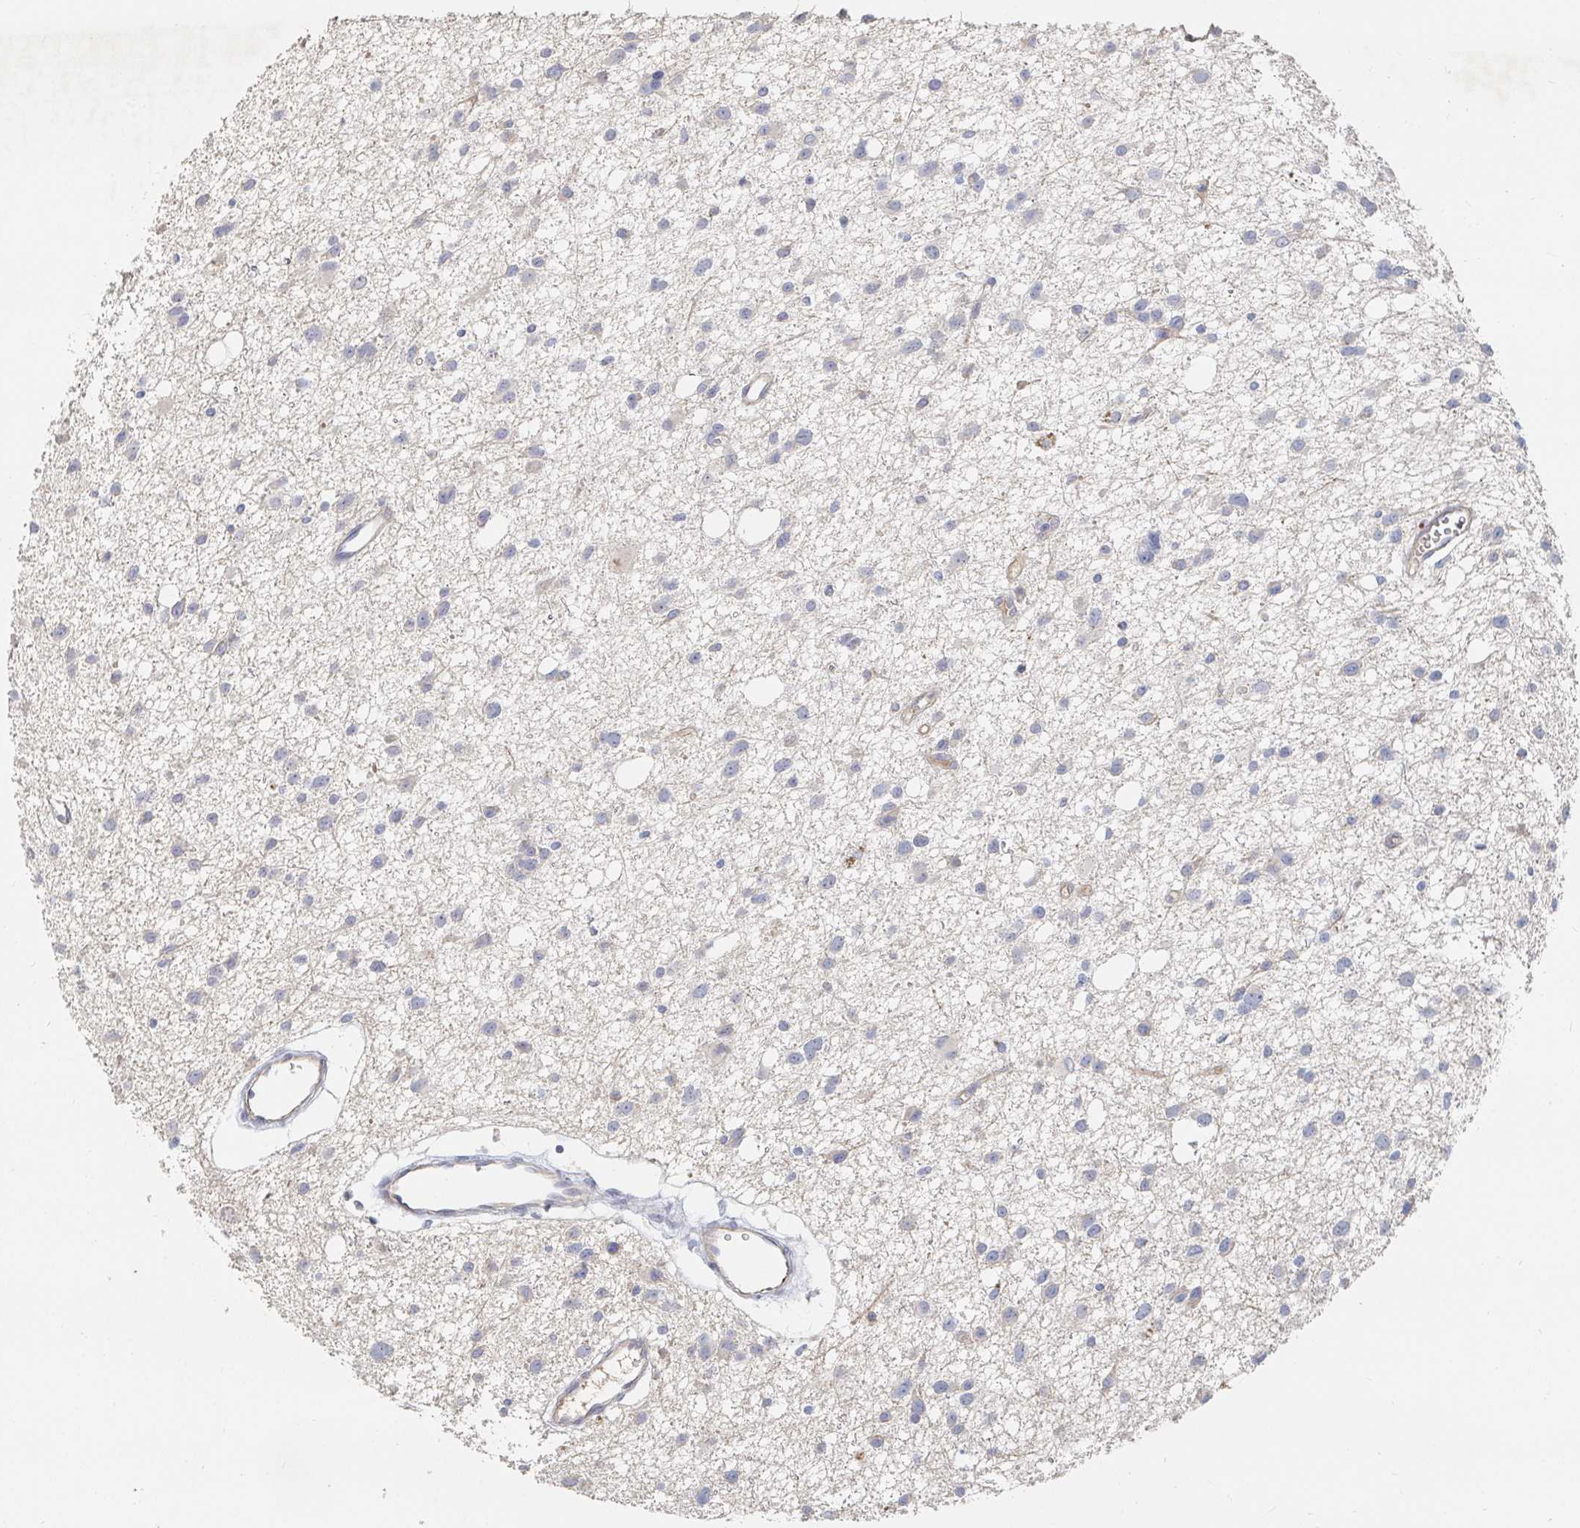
{"staining": {"intensity": "negative", "quantity": "none", "location": "none"}, "tissue": "glioma", "cell_type": "Tumor cells", "image_type": "cancer", "snomed": [{"axis": "morphology", "description": "Glioma, malignant, High grade"}, {"axis": "topography", "description": "Brain"}], "caption": "Human glioma stained for a protein using immunohistochemistry shows no staining in tumor cells.", "gene": "NME9", "patient": {"sex": "male", "age": 23}}